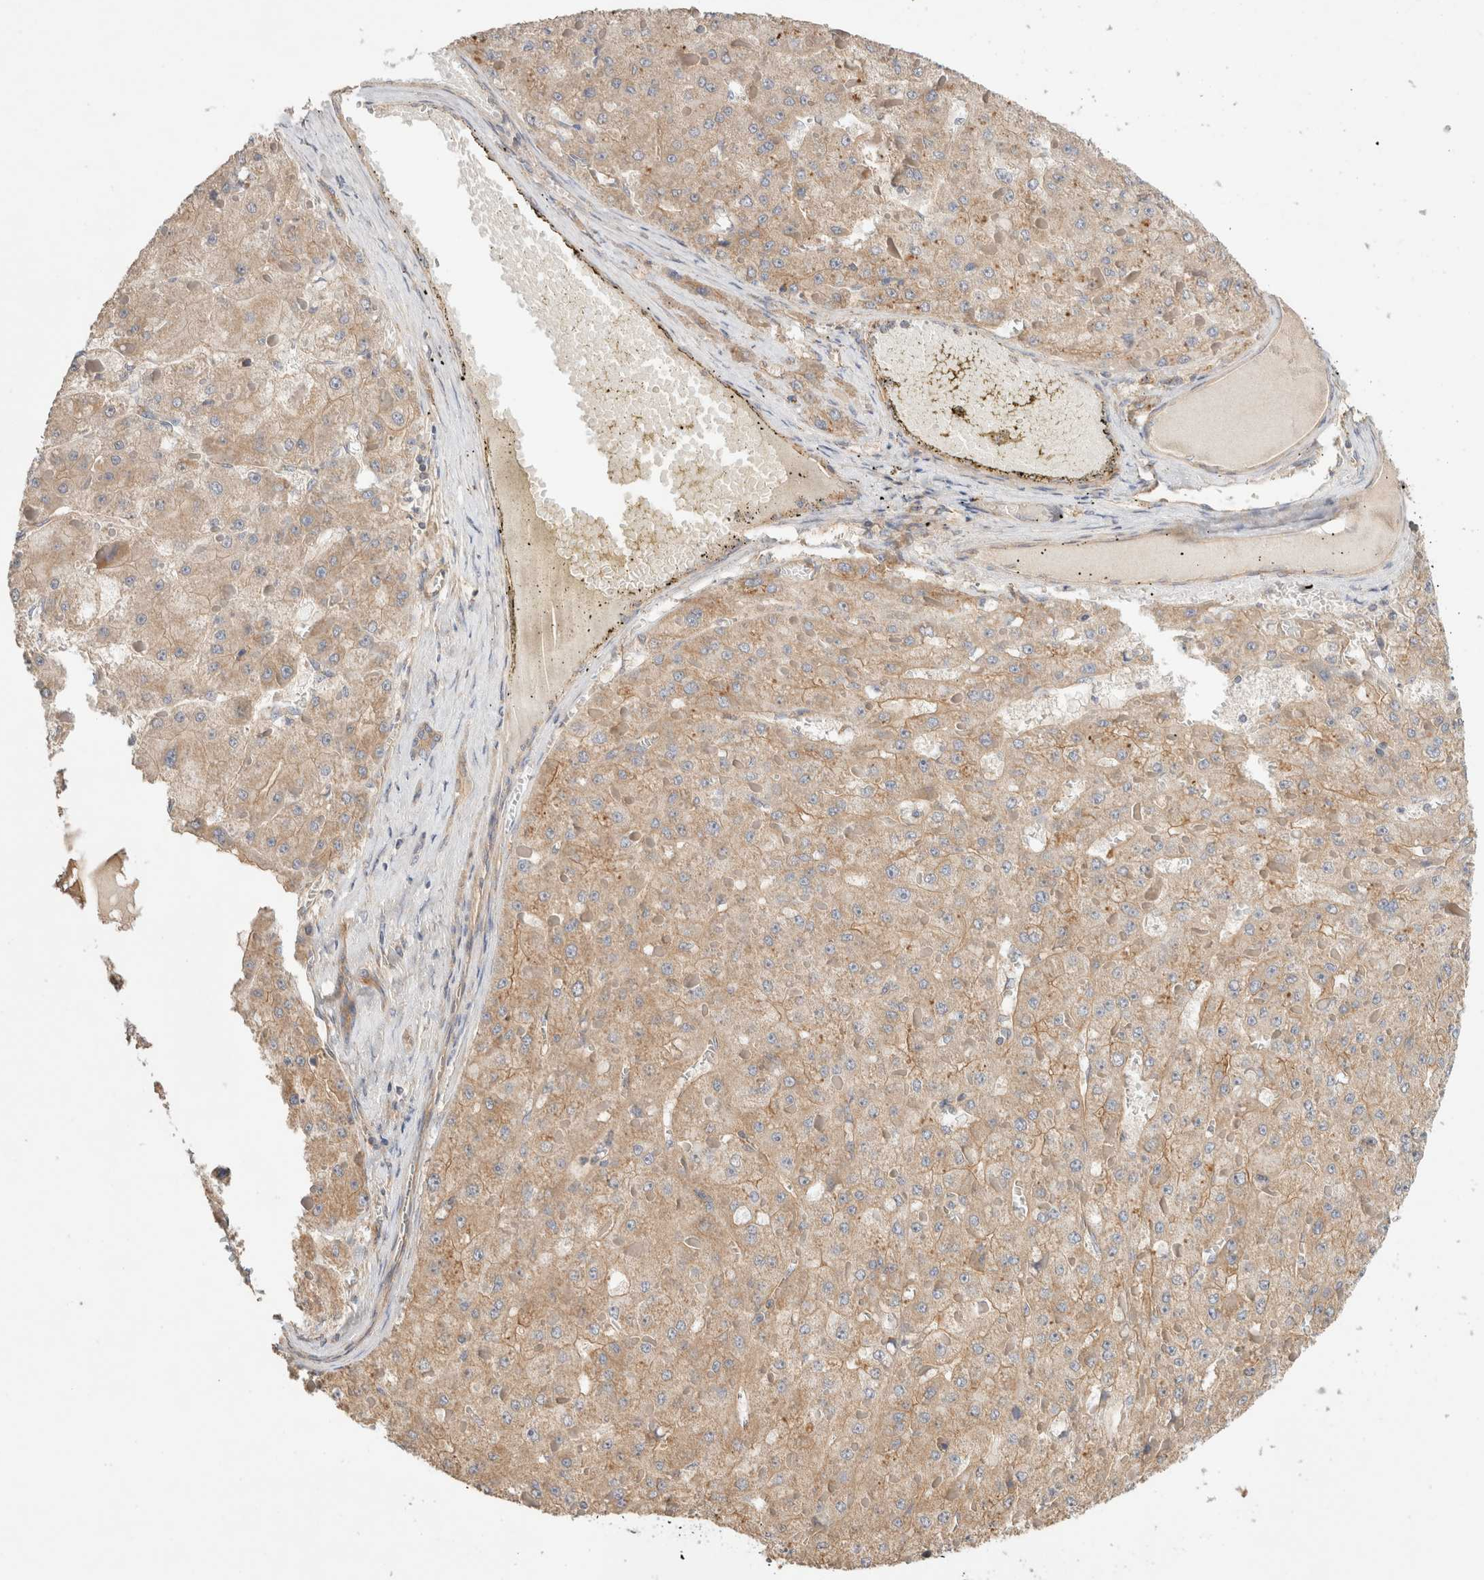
{"staining": {"intensity": "weak", "quantity": ">75%", "location": "cytoplasmic/membranous"}, "tissue": "liver cancer", "cell_type": "Tumor cells", "image_type": "cancer", "snomed": [{"axis": "morphology", "description": "Carcinoma, Hepatocellular, NOS"}, {"axis": "topography", "description": "Liver"}], "caption": "DAB immunohistochemical staining of human hepatocellular carcinoma (liver) demonstrates weak cytoplasmic/membranous protein expression in about >75% of tumor cells. Nuclei are stained in blue.", "gene": "B3GNTL1", "patient": {"sex": "female", "age": 73}}